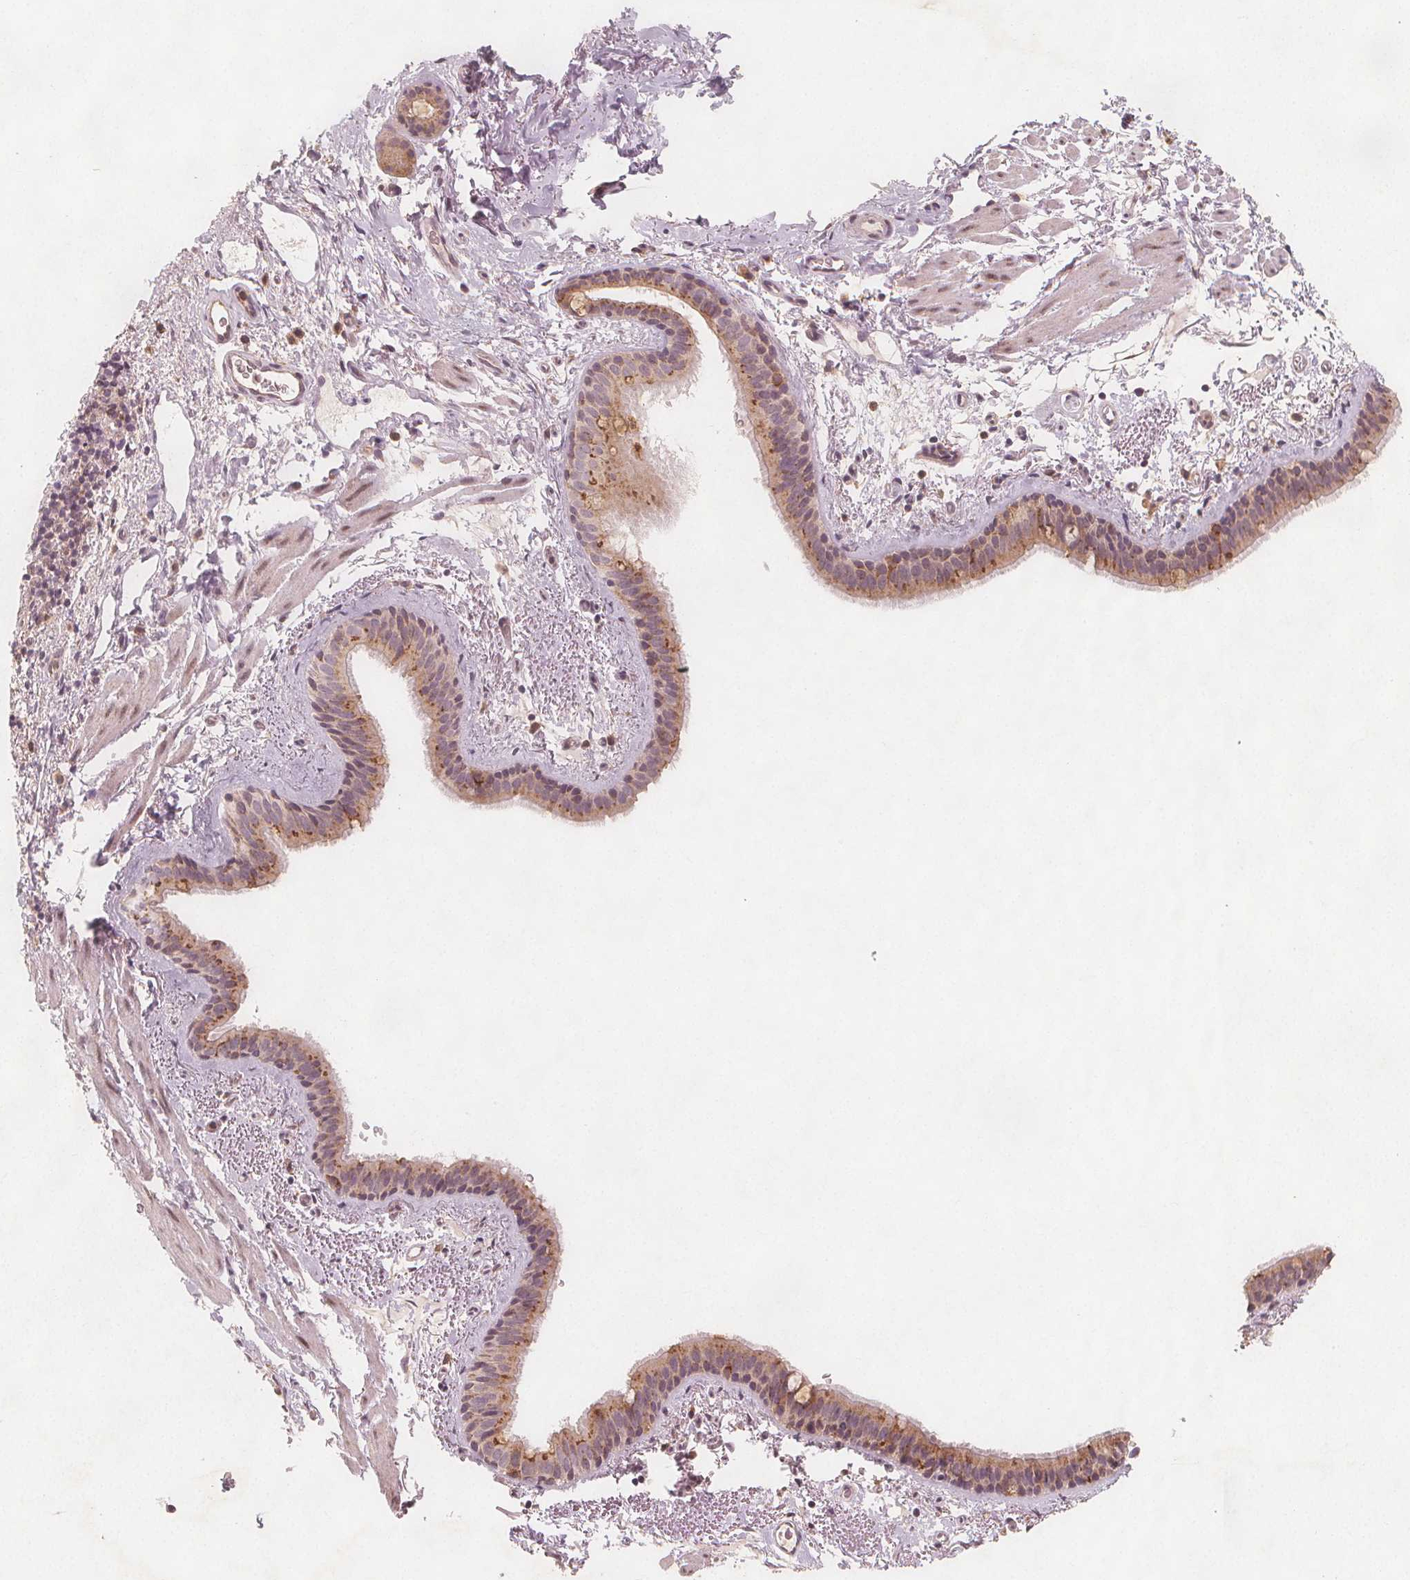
{"staining": {"intensity": "moderate", "quantity": "25%-75%", "location": "cytoplasmic/membranous"}, "tissue": "bronchus", "cell_type": "Respiratory epithelial cells", "image_type": "normal", "snomed": [{"axis": "morphology", "description": "Normal tissue, NOS"}, {"axis": "topography", "description": "Bronchus"}], "caption": "Brown immunohistochemical staining in normal bronchus shows moderate cytoplasmic/membranous expression in approximately 25%-75% of respiratory epithelial cells.", "gene": "NCSTN", "patient": {"sex": "female", "age": 61}}